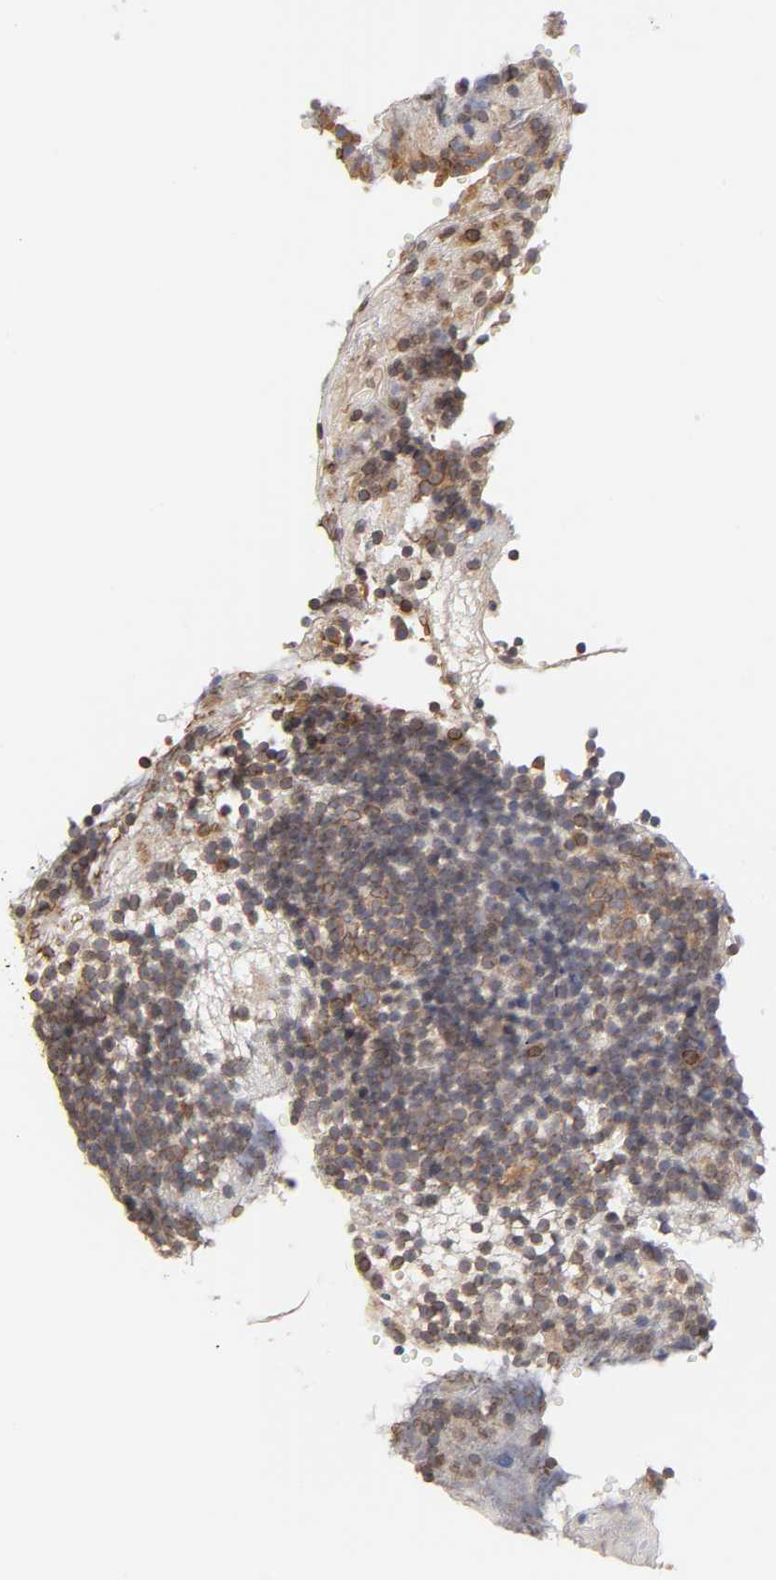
{"staining": {"intensity": "weak", "quantity": ">75%", "location": "cytoplasmic/membranous"}, "tissue": "tonsil", "cell_type": "Germinal center cells", "image_type": "normal", "snomed": [{"axis": "morphology", "description": "Normal tissue, NOS"}, {"axis": "topography", "description": "Tonsil"}], "caption": "A high-resolution photomicrograph shows IHC staining of unremarkable tonsil, which shows weak cytoplasmic/membranous positivity in approximately >75% of germinal center cells. (DAB (3,3'-diaminobenzidine) IHC, brown staining for protein, blue staining for nuclei).", "gene": "STRN3", "patient": {"sex": "female", "age": 40}}